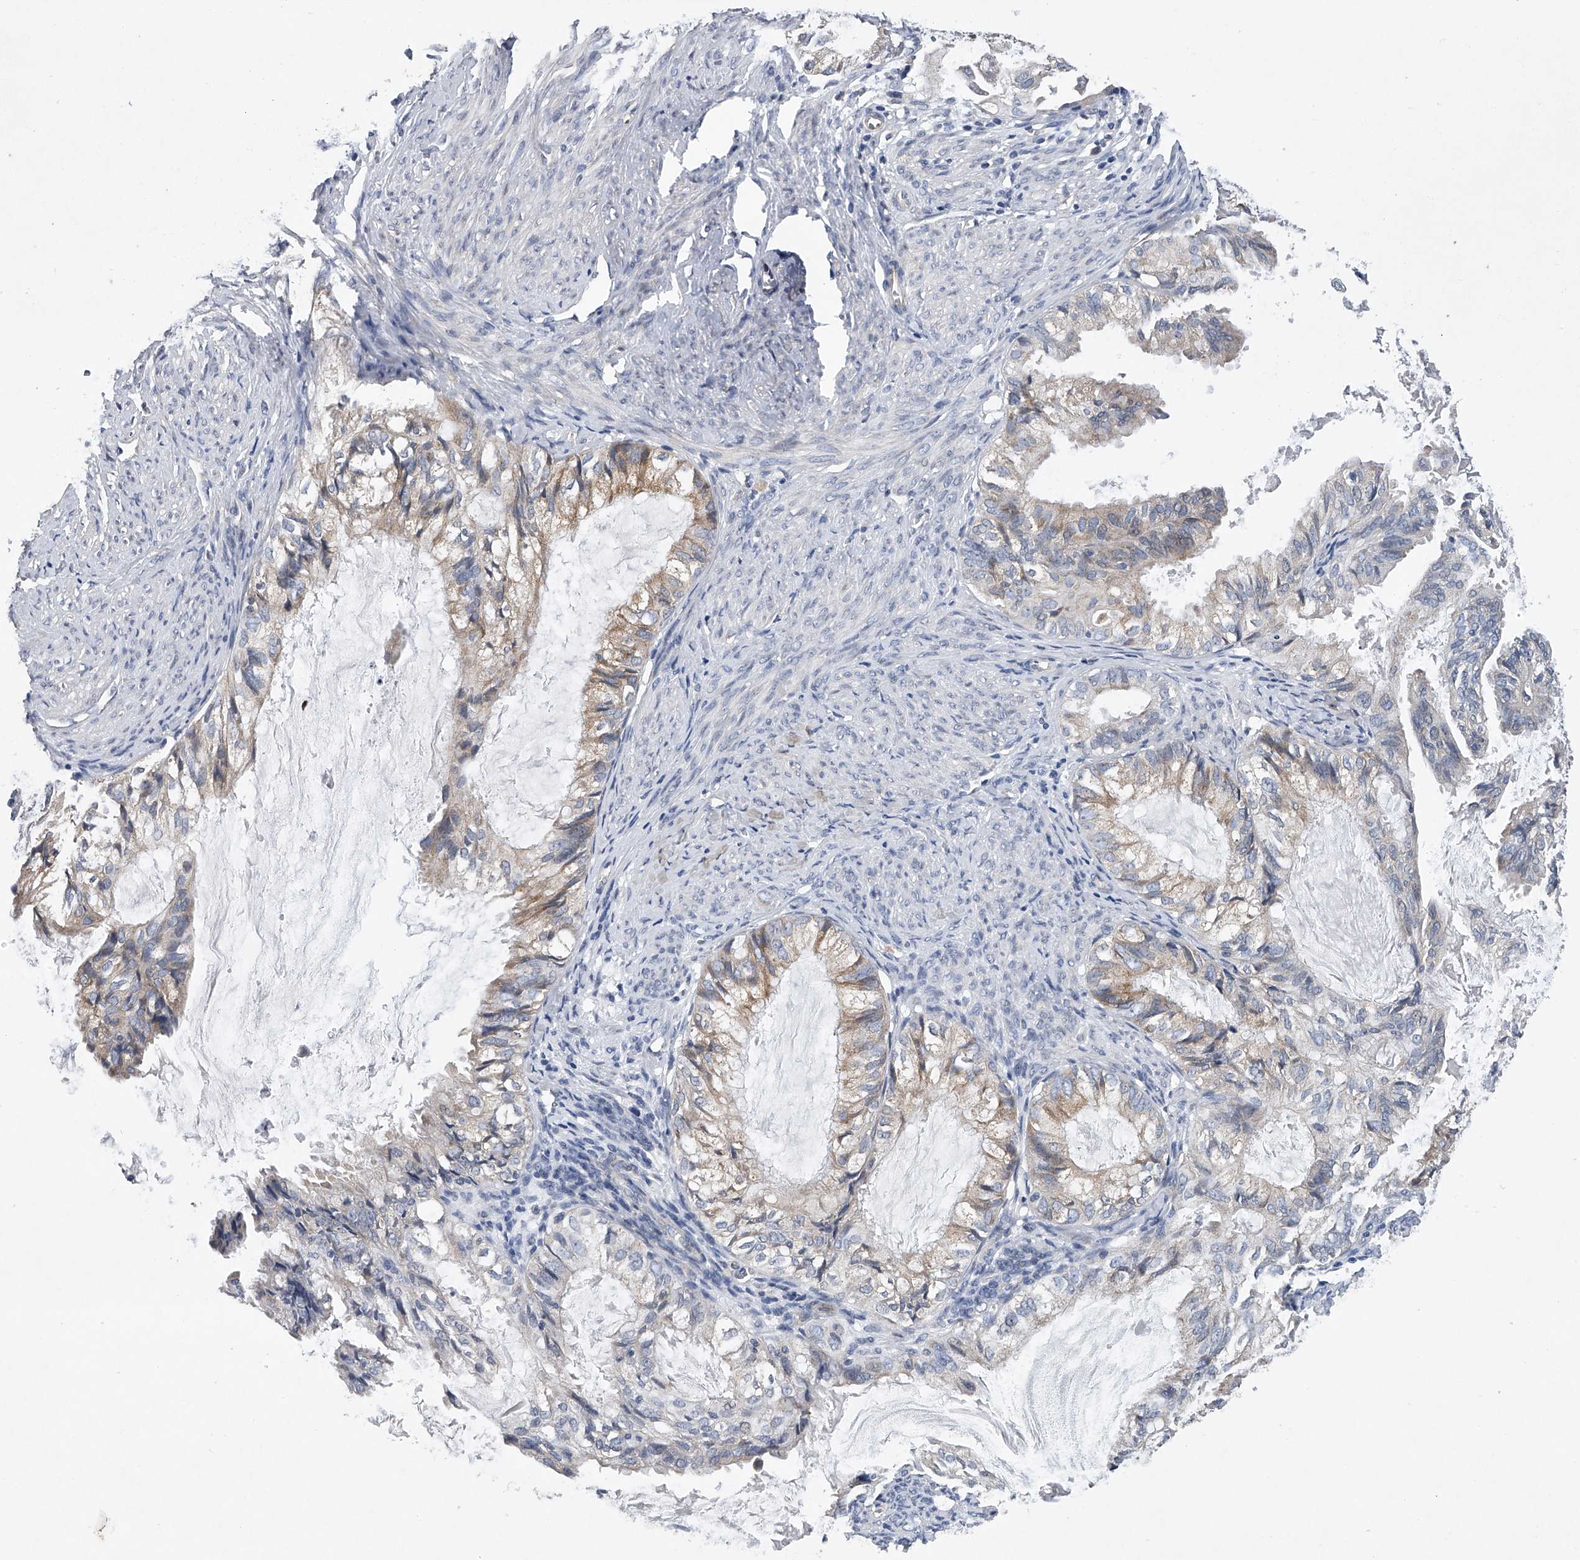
{"staining": {"intensity": "moderate", "quantity": "25%-75%", "location": "cytoplasmic/membranous"}, "tissue": "cervical cancer", "cell_type": "Tumor cells", "image_type": "cancer", "snomed": [{"axis": "morphology", "description": "Normal tissue, NOS"}, {"axis": "morphology", "description": "Adenocarcinoma, NOS"}, {"axis": "topography", "description": "Cervix"}, {"axis": "topography", "description": "Endometrium"}], "caption": "A high-resolution histopathology image shows immunohistochemistry (IHC) staining of cervical cancer (adenocarcinoma), which exhibits moderate cytoplasmic/membranous expression in about 25%-75% of tumor cells.", "gene": "RNF5", "patient": {"sex": "female", "age": 86}}